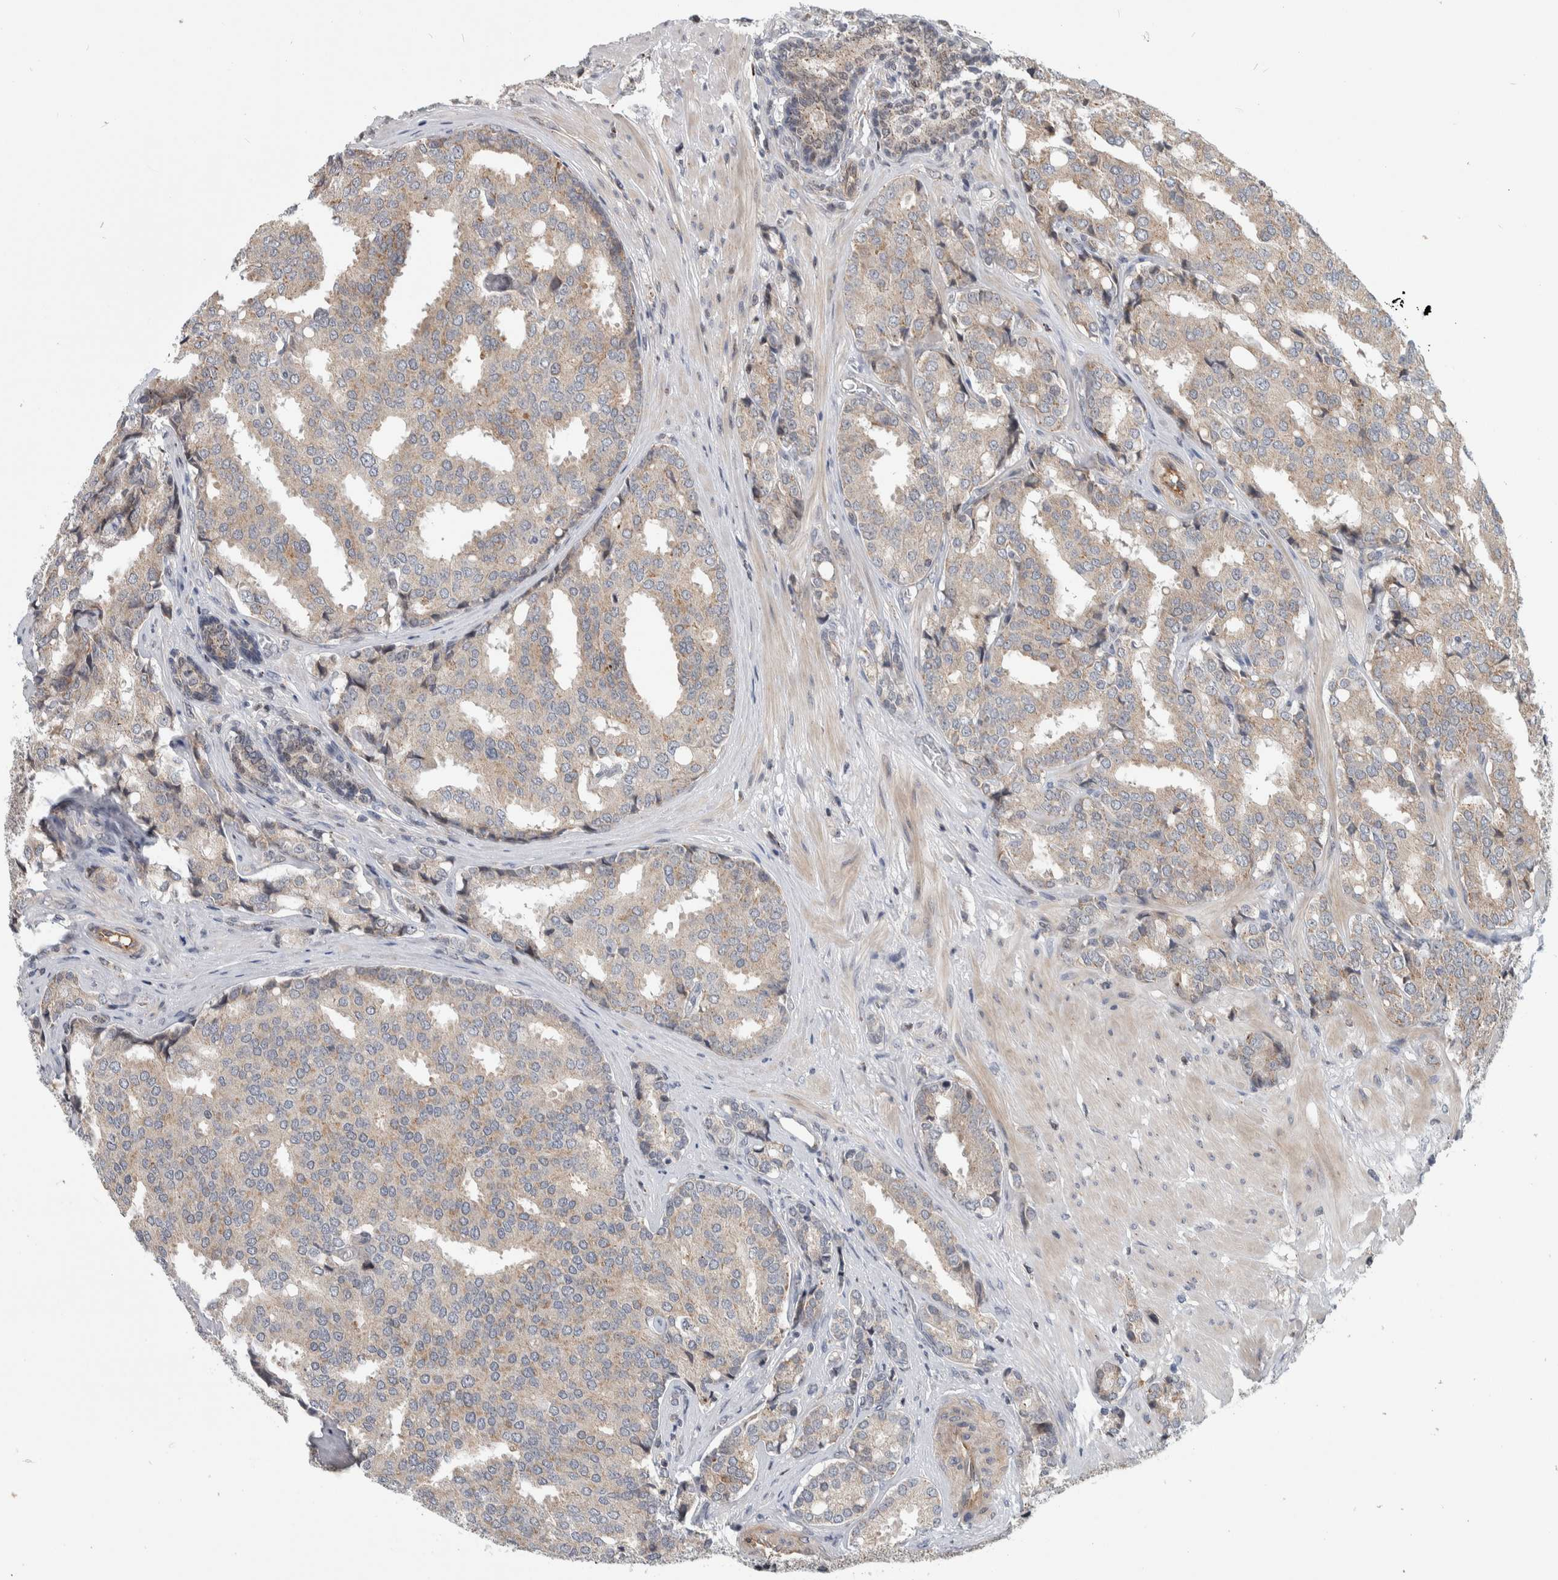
{"staining": {"intensity": "weak", "quantity": "<25%", "location": "cytoplasmic/membranous"}, "tissue": "prostate cancer", "cell_type": "Tumor cells", "image_type": "cancer", "snomed": [{"axis": "morphology", "description": "Adenocarcinoma, High grade"}, {"axis": "topography", "description": "Prostate"}], "caption": "Immunohistochemical staining of human prostate cancer (high-grade adenocarcinoma) reveals no significant staining in tumor cells.", "gene": "MSL1", "patient": {"sex": "male", "age": 50}}